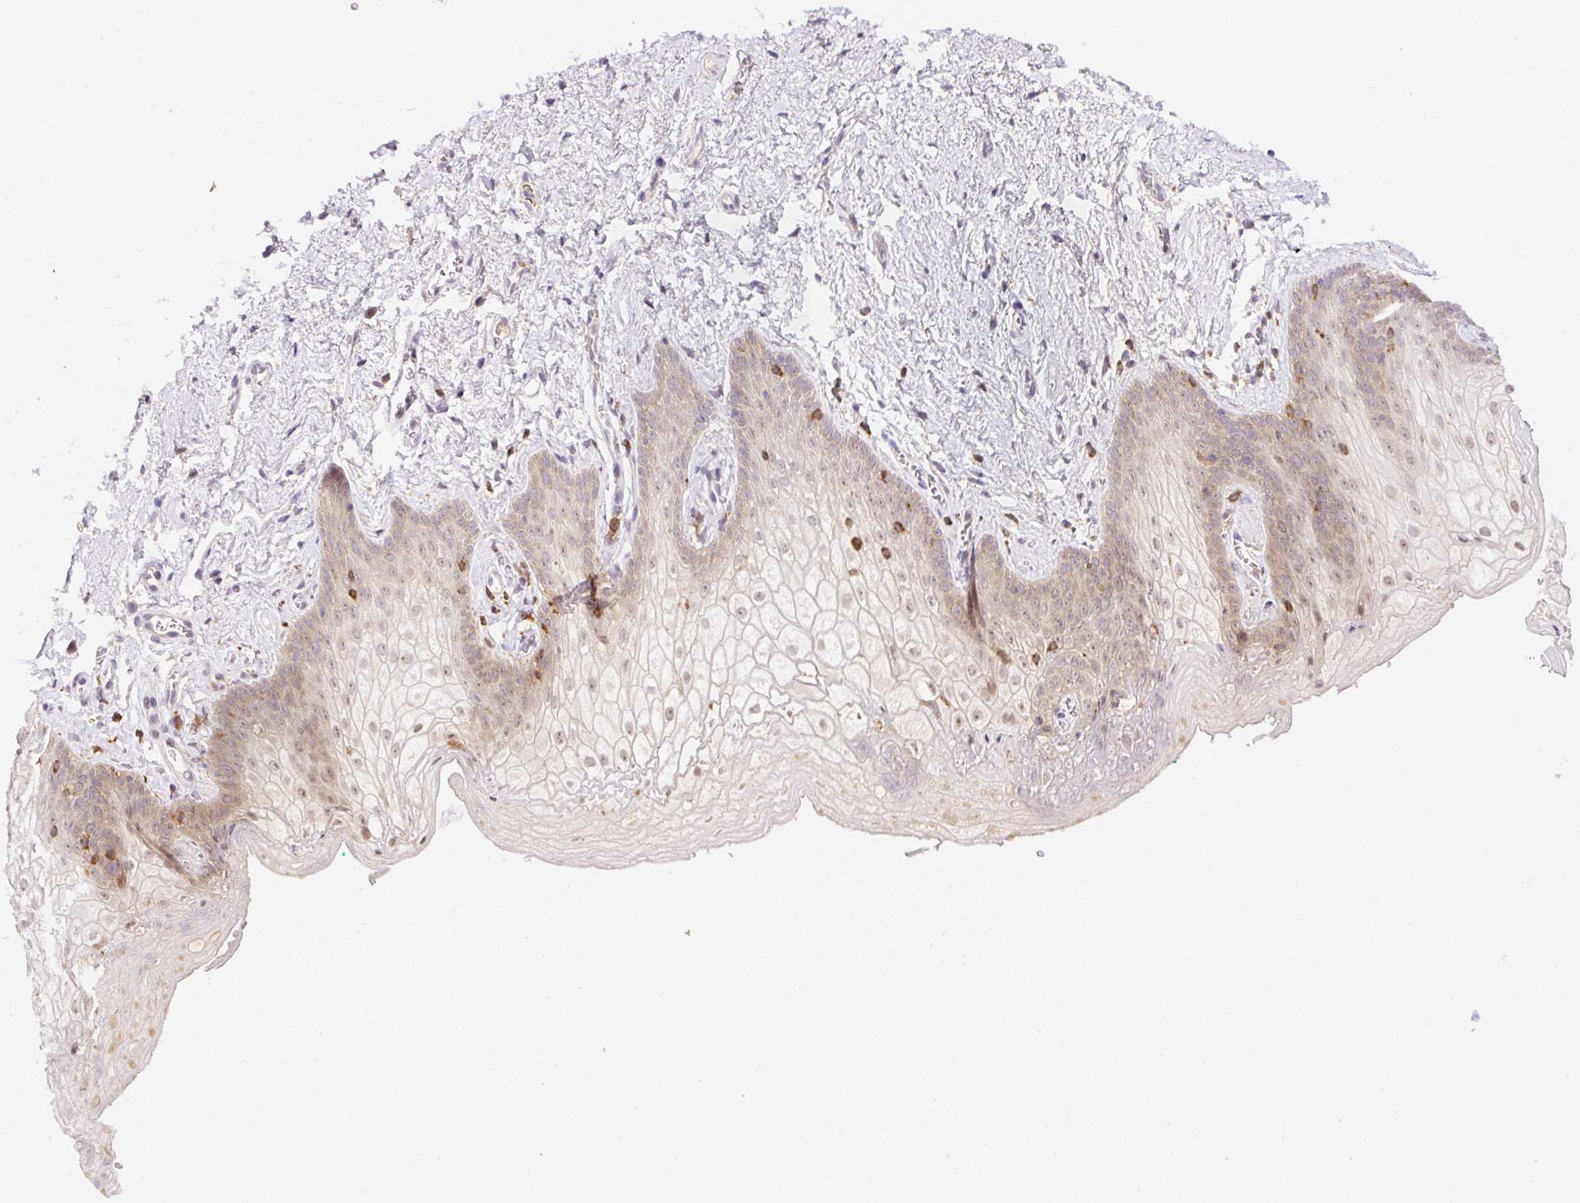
{"staining": {"intensity": "weak", "quantity": "25%-75%", "location": "cytoplasmic/membranous,nuclear"}, "tissue": "vagina", "cell_type": "Squamous epithelial cells", "image_type": "normal", "snomed": [{"axis": "morphology", "description": "Normal tissue, NOS"}, {"axis": "topography", "description": "Vulva"}, {"axis": "topography", "description": "Vagina"}, {"axis": "topography", "description": "Peripheral nerve tissue"}], "caption": "Immunohistochemical staining of normal human vagina demonstrates 25%-75% levels of weak cytoplasmic/membranous,nuclear protein staining in about 25%-75% of squamous epithelial cells. Ihc stains the protein of interest in brown and the nuclei are stained blue.", "gene": "CARD11", "patient": {"sex": "female", "age": 66}}